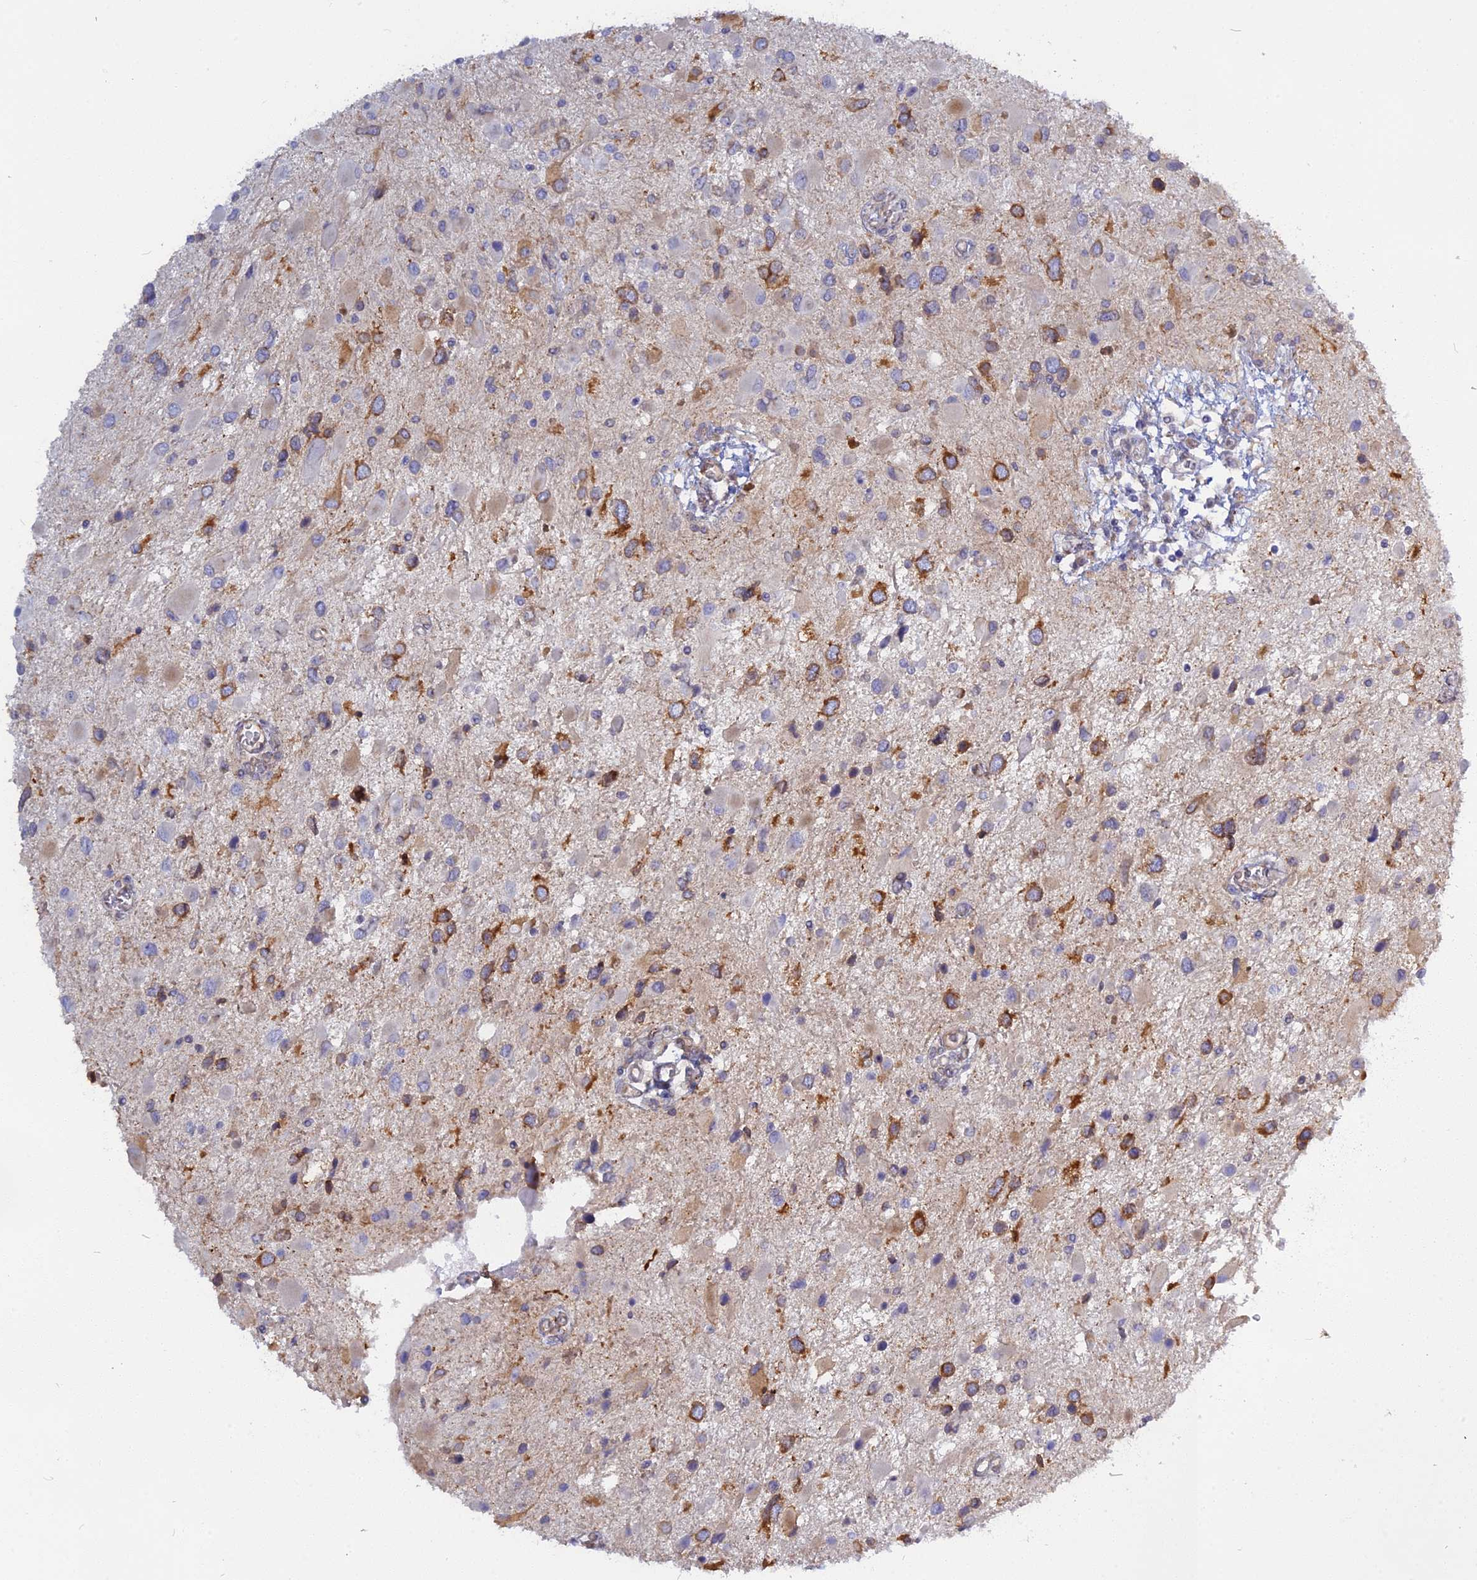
{"staining": {"intensity": "moderate", "quantity": "<25%", "location": "cytoplasmic/membranous"}, "tissue": "glioma", "cell_type": "Tumor cells", "image_type": "cancer", "snomed": [{"axis": "morphology", "description": "Glioma, malignant, High grade"}, {"axis": "topography", "description": "Brain"}], "caption": "A low amount of moderate cytoplasmic/membranous staining is present in about <25% of tumor cells in glioma tissue.", "gene": "TLCD1", "patient": {"sex": "male", "age": 53}}